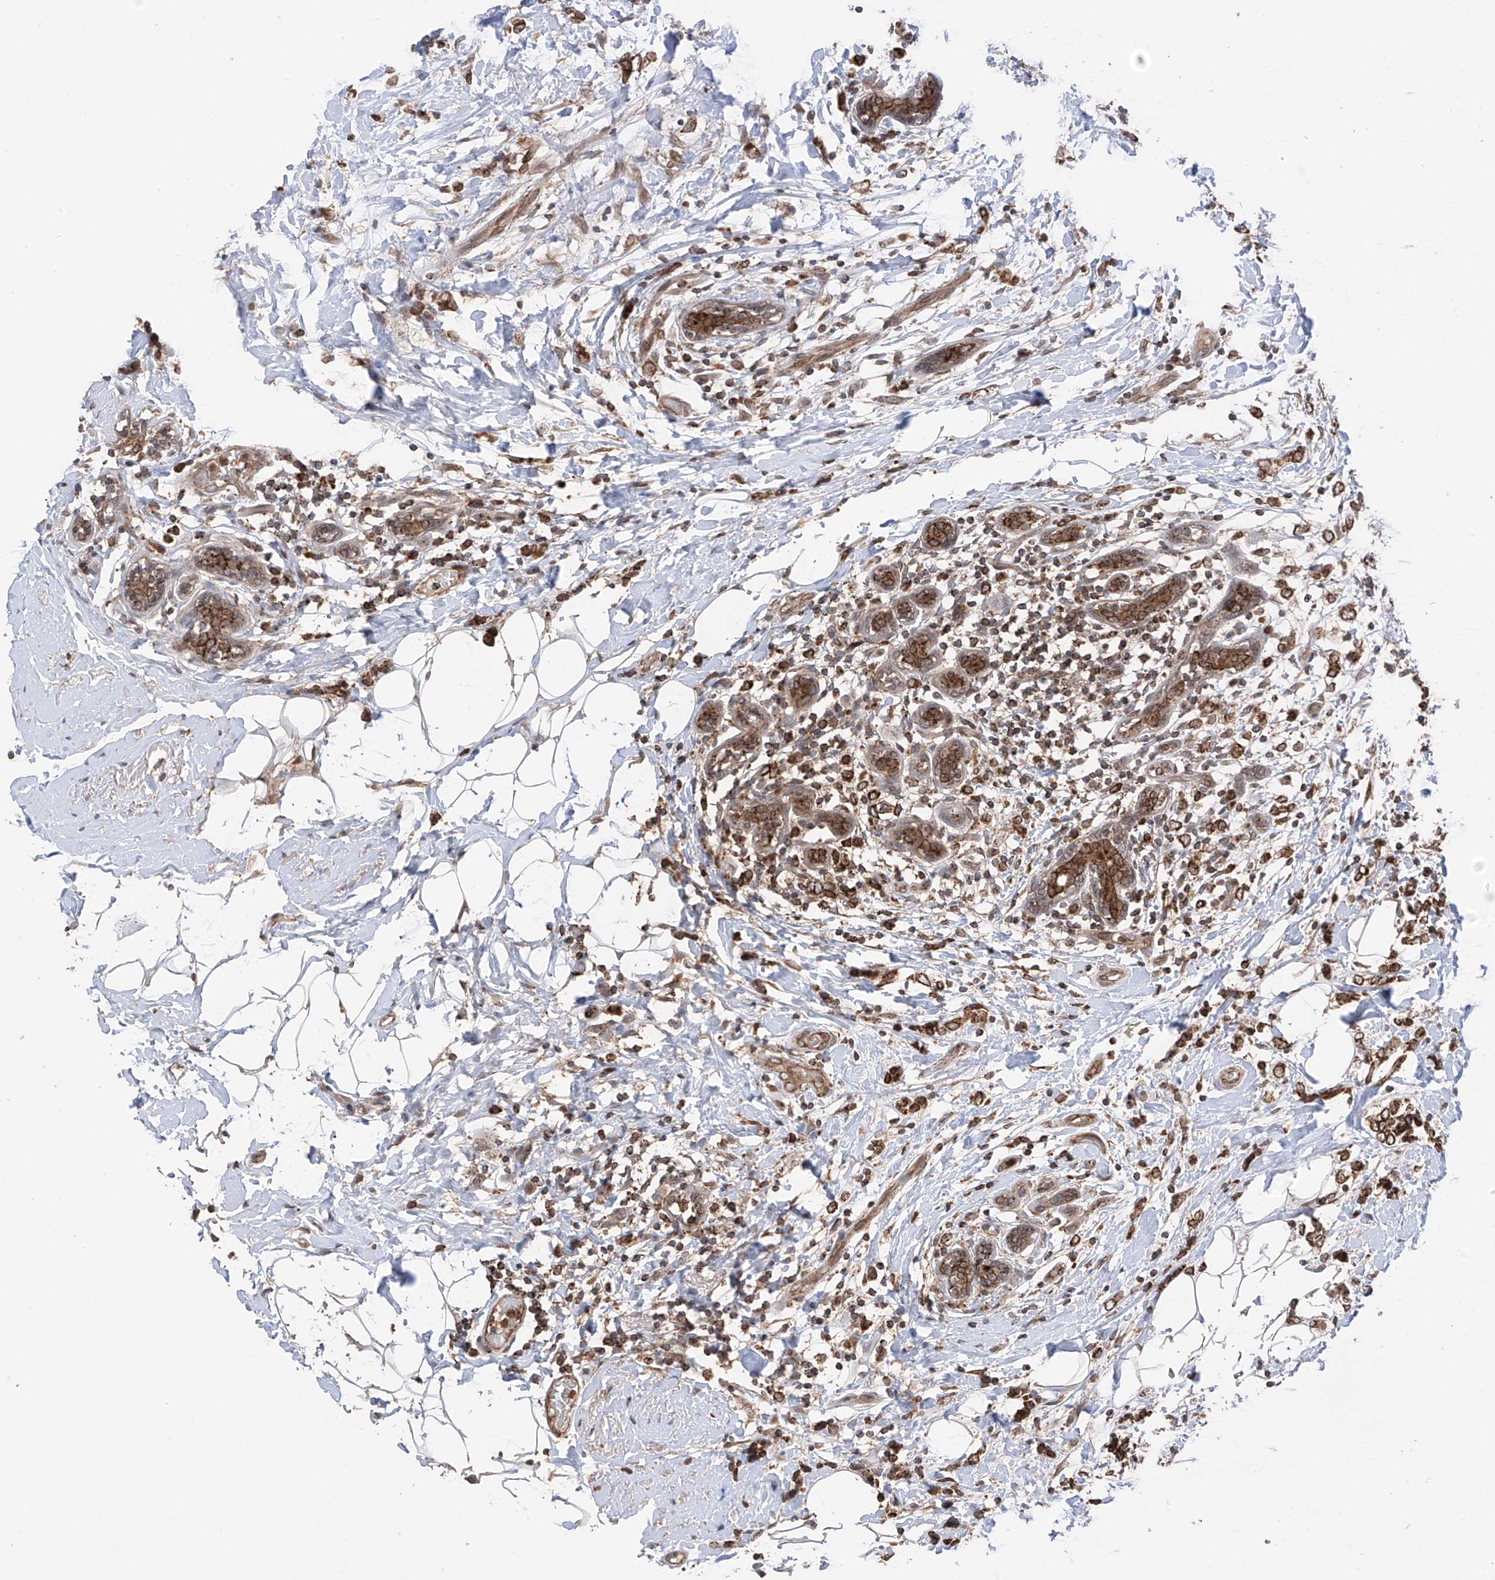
{"staining": {"intensity": "moderate", "quantity": ">75%", "location": "cytoplasmic/membranous,nuclear"}, "tissue": "breast cancer", "cell_type": "Tumor cells", "image_type": "cancer", "snomed": [{"axis": "morphology", "description": "Normal tissue, NOS"}, {"axis": "morphology", "description": "Lobular carcinoma"}, {"axis": "topography", "description": "Breast"}], "caption": "Immunohistochemistry (IHC) photomicrograph of neoplastic tissue: human breast cancer stained using immunohistochemistry displays medium levels of moderate protein expression localized specifically in the cytoplasmic/membranous and nuclear of tumor cells, appearing as a cytoplasmic/membranous and nuclear brown color.", "gene": "AHCTF1", "patient": {"sex": "female", "age": 47}}